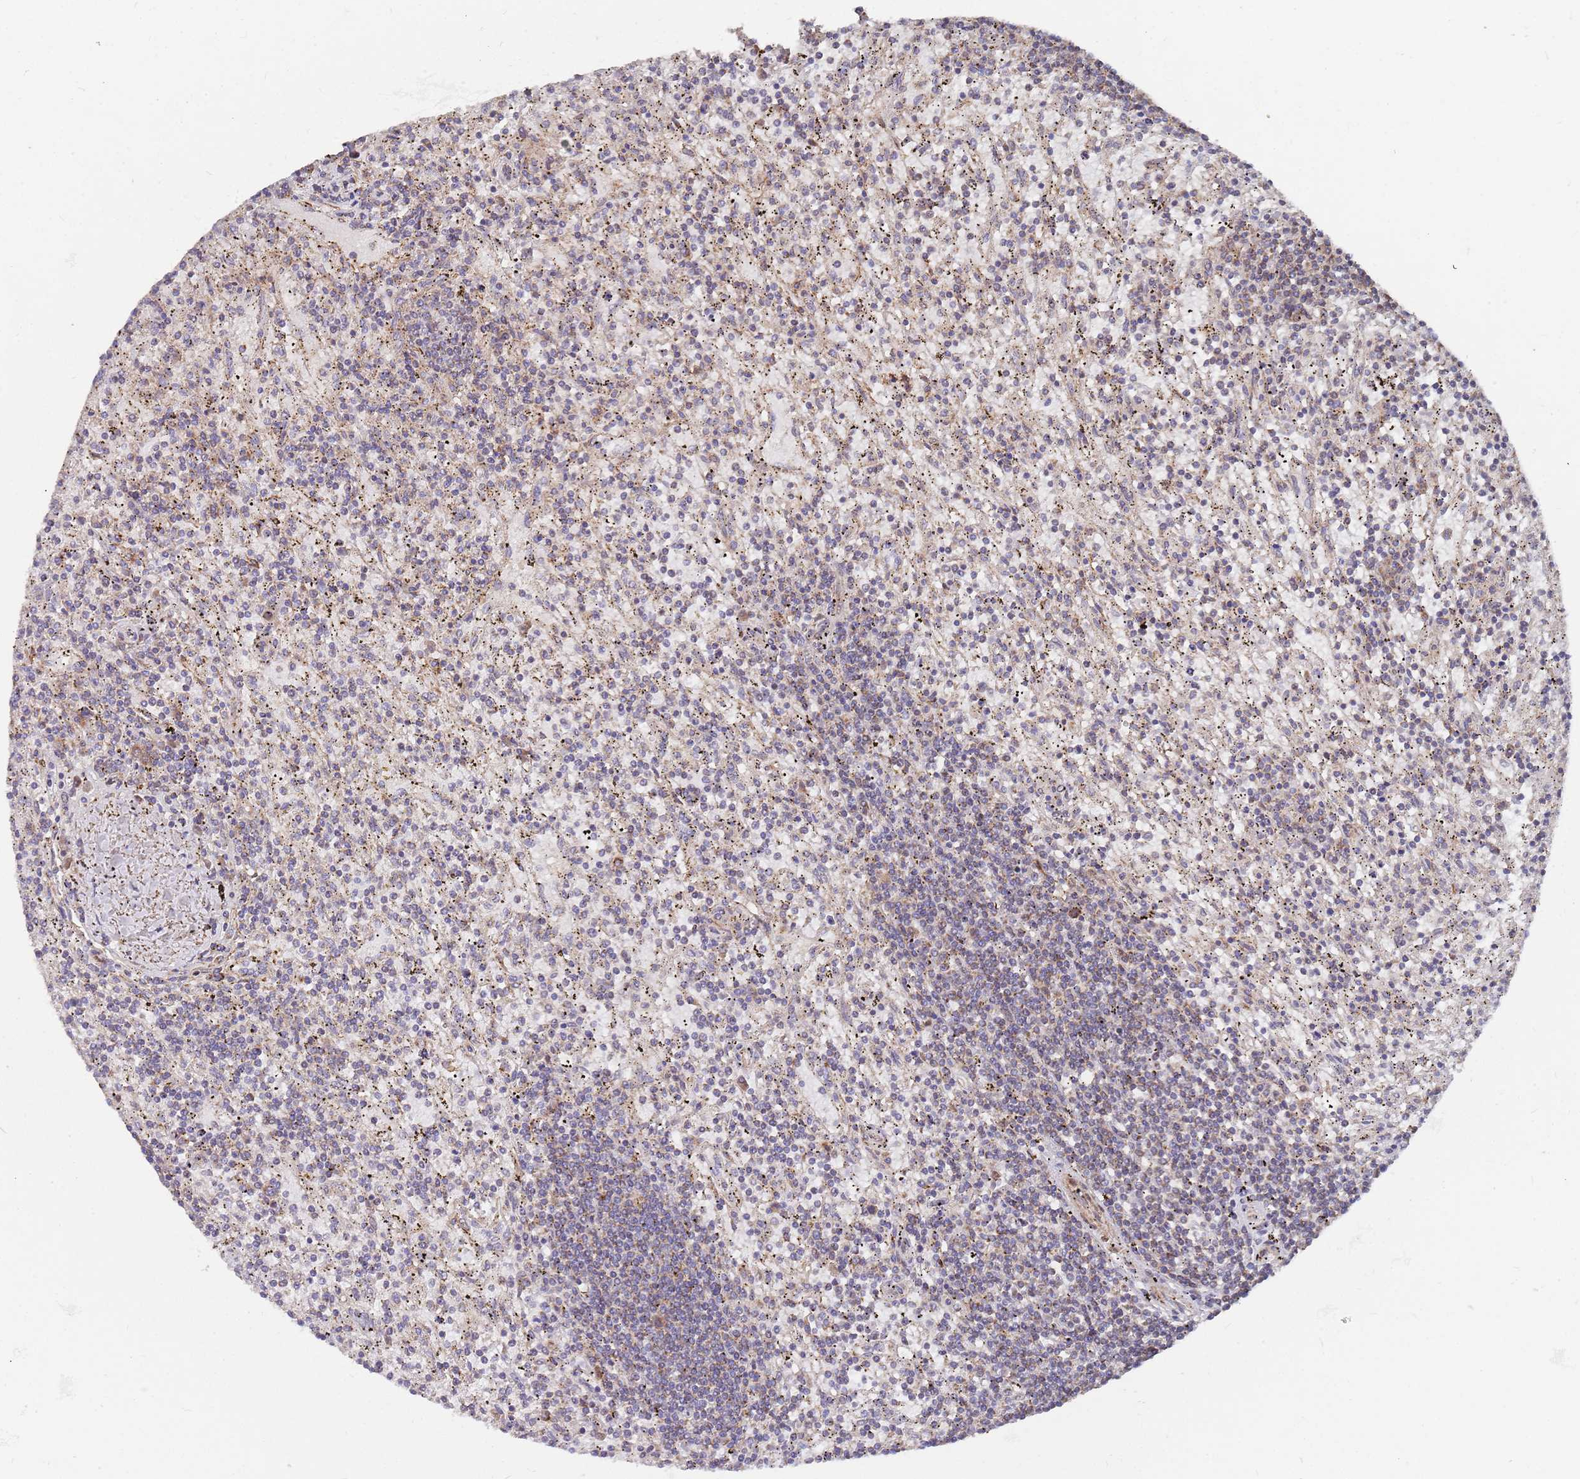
{"staining": {"intensity": "moderate", "quantity": "<25%", "location": "cytoplasmic/membranous"}, "tissue": "lymphoma", "cell_type": "Tumor cells", "image_type": "cancer", "snomed": [{"axis": "morphology", "description": "Malignant lymphoma, non-Hodgkin's type, Low grade"}, {"axis": "topography", "description": "Spleen"}], "caption": "This photomicrograph reveals immunohistochemistry (IHC) staining of human lymphoma, with low moderate cytoplasmic/membranous expression in about <25% of tumor cells.", "gene": "WDFY3", "patient": {"sex": "male", "age": 76}}